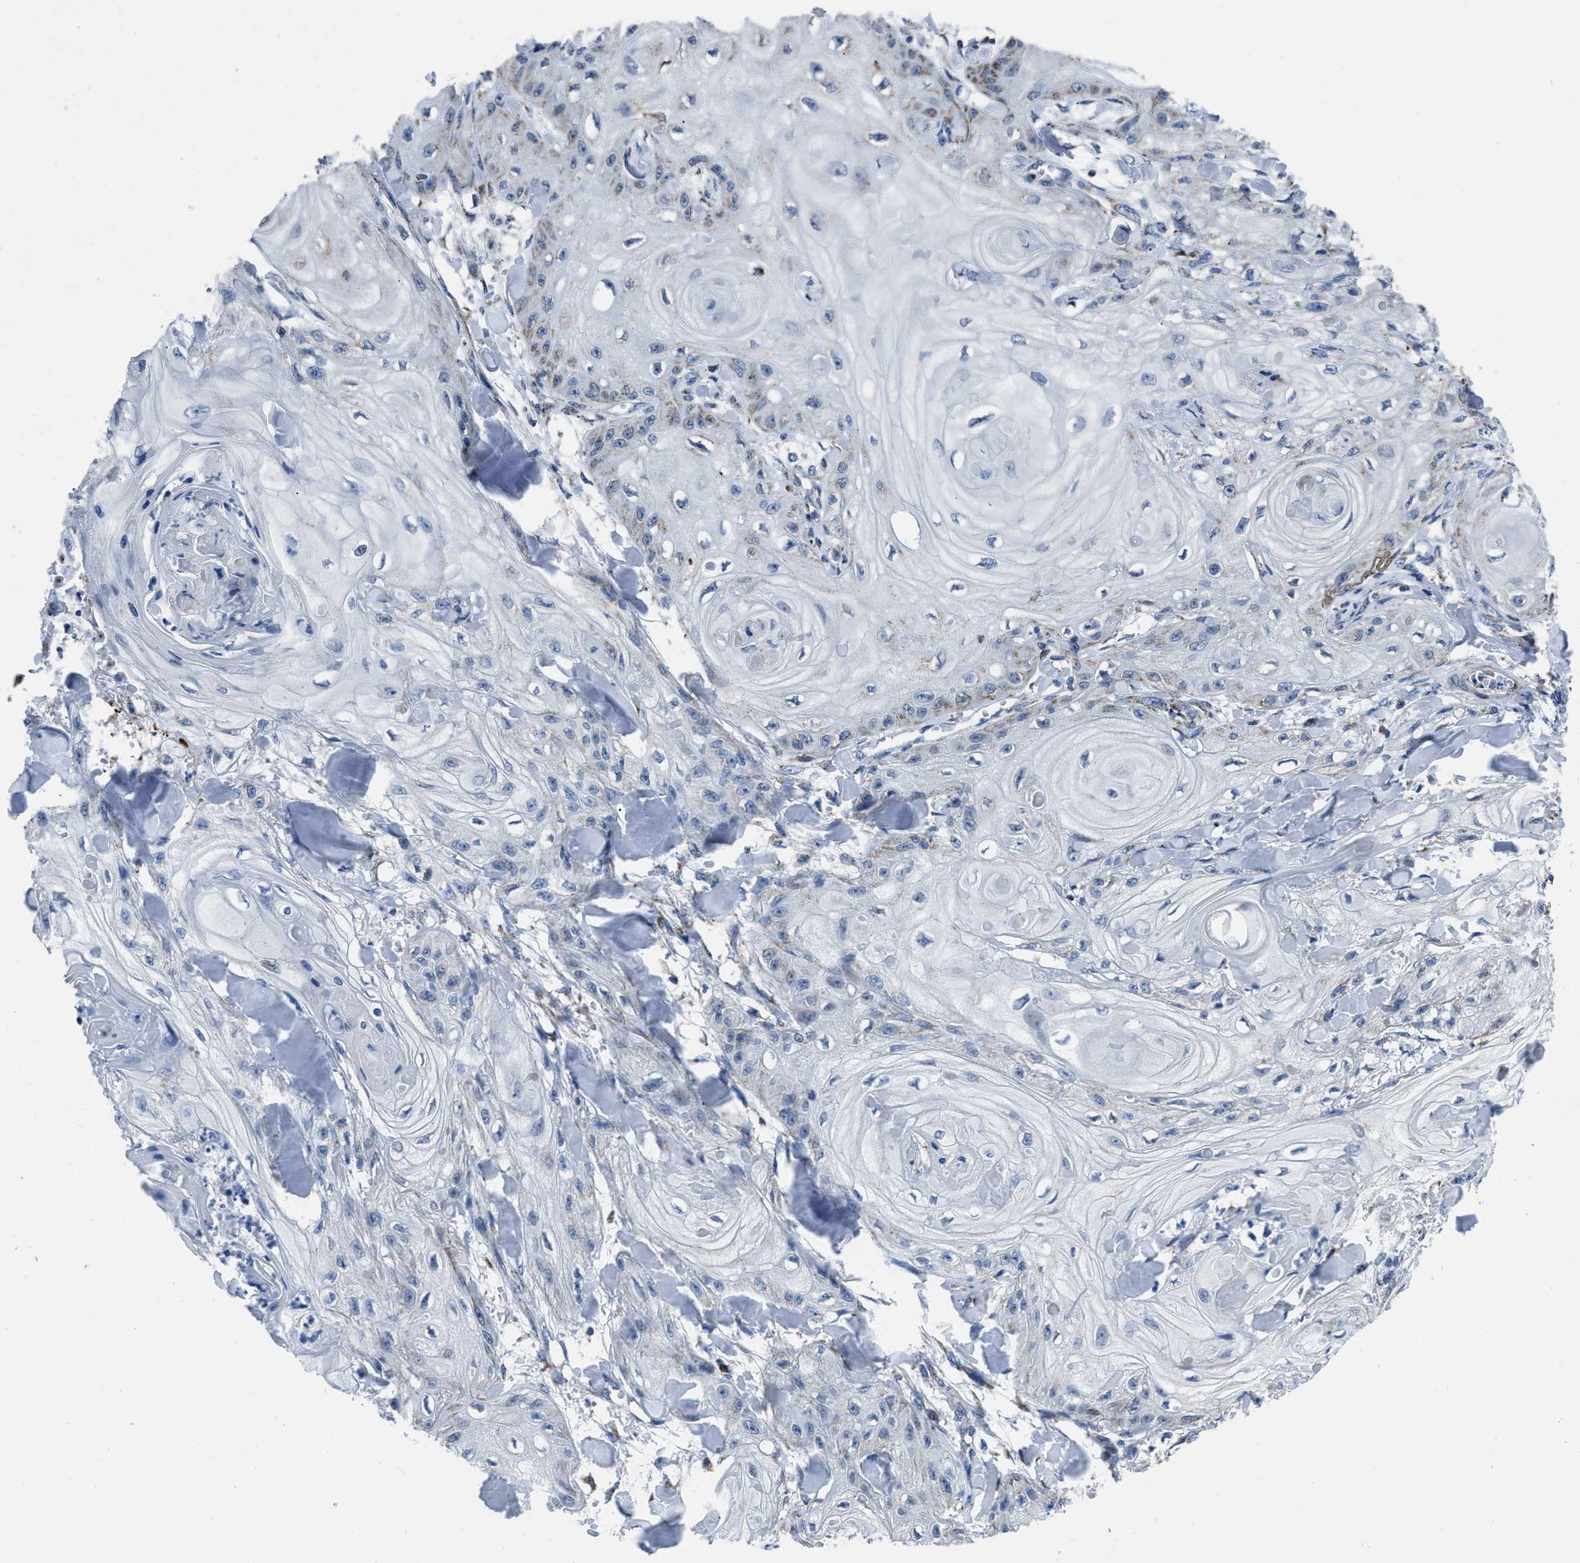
{"staining": {"intensity": "weak", "quantity": "<25%", "location": "cytoplasmic/membranous"}, "tissue": "skin cancer", "cell_type": "Tumor cells", "image_type": "cancer", "snomed": [{"axis": "morphology", "description": "Squamous cell carcinoma, NOS"}, {"axis": "topography", "description": "Skin"}], "caption": "Tumor cells are negative for protein expression in human skin cancer.", "gene": "NSD3", "patient": {"sex": "male", "age": 74}}